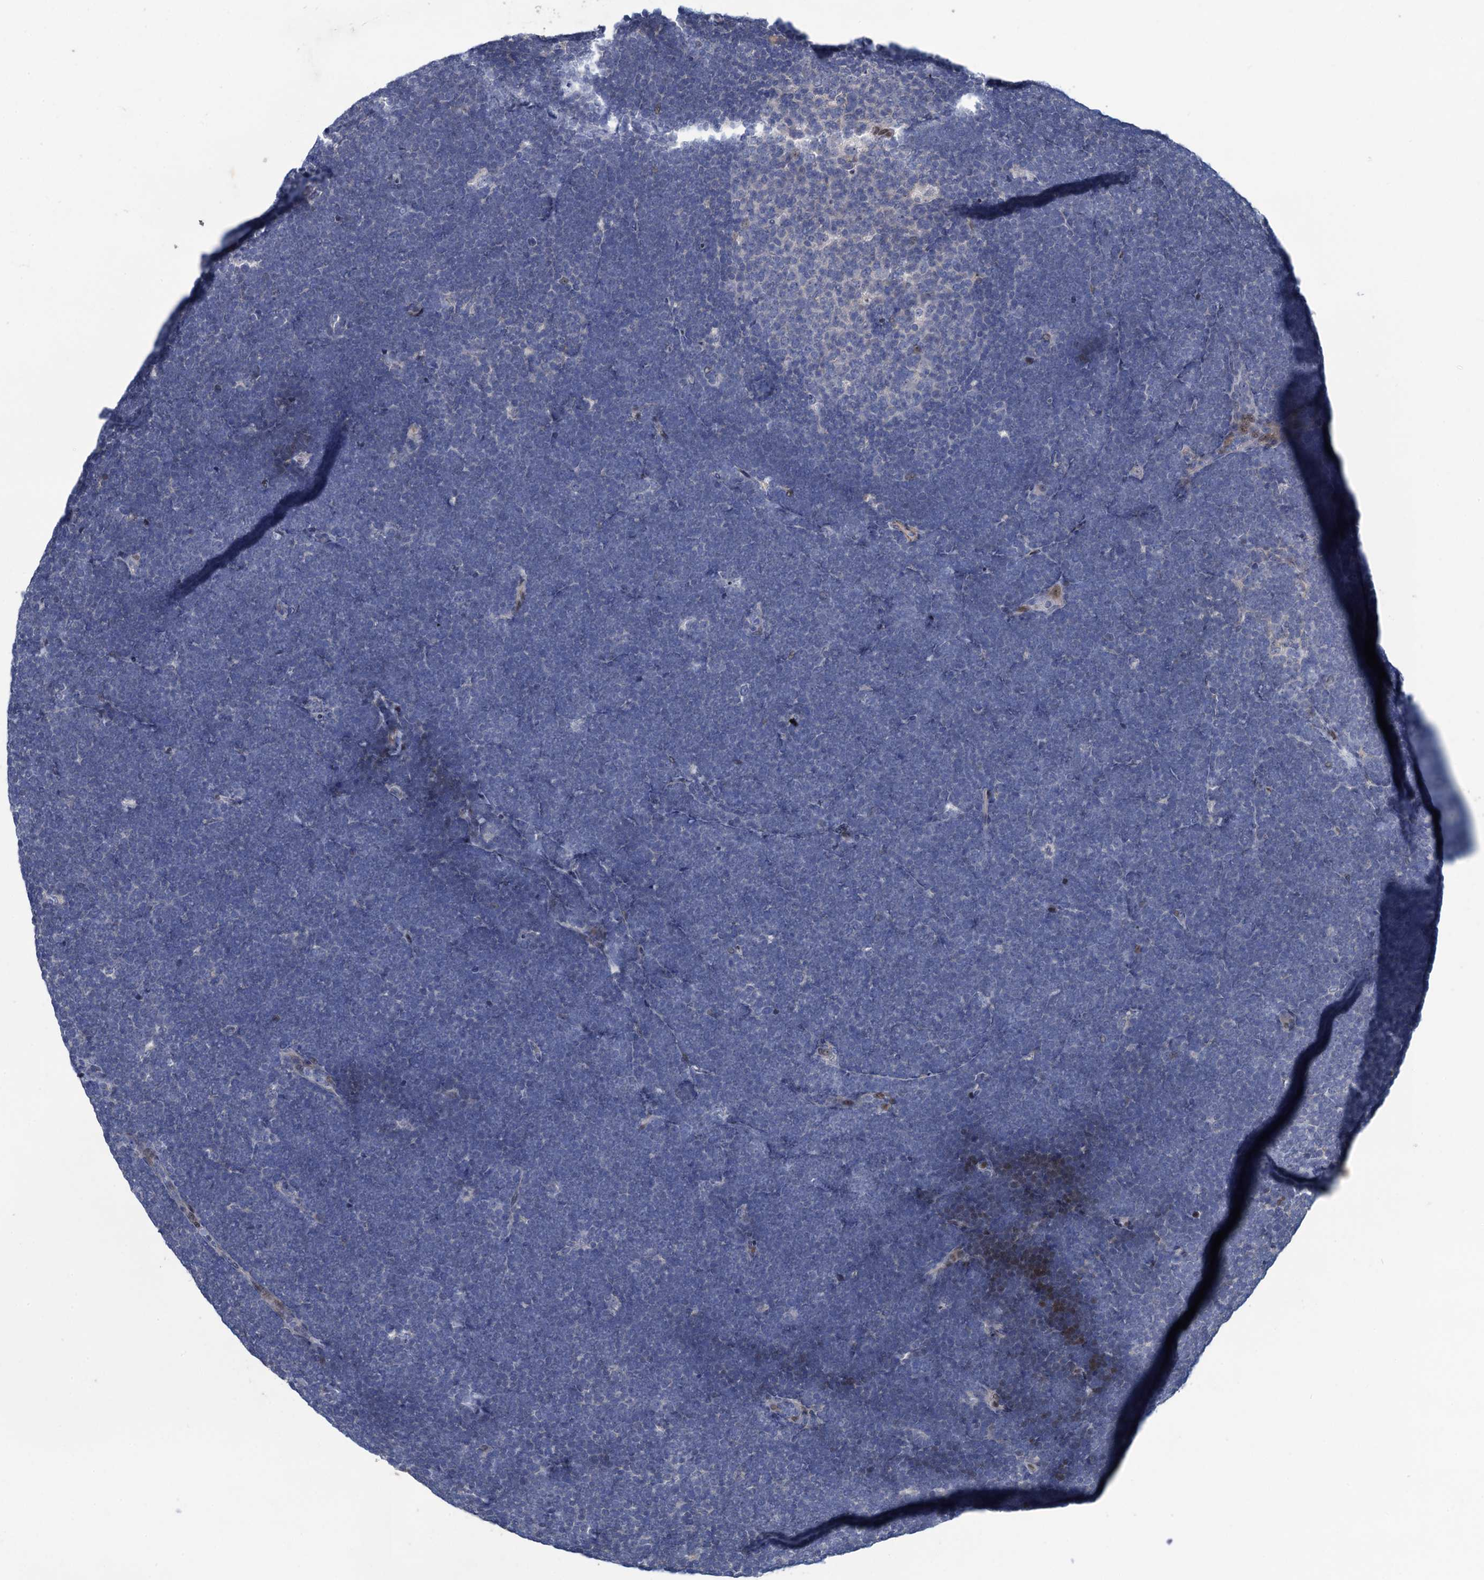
{"staining": {"intensity": "negative", "quantity": "none", "location": "none"}, "tissue": "lymphoma", "cell_type": "Tumor cells", "image_type": "cancer", "snomed": [{"axis": "morphology", "description": "Malignant lymphoma, non-Hodgkin's type, High grade"}, {"axis": "topography", "description": "Lymph node"}], "caption": "Lymphoma stained for a protein using immunohistochemistry demonstrates no positivity tumor cells.", "gene": "ESYT3", "patient": {"sex": "male", "age": 13}}